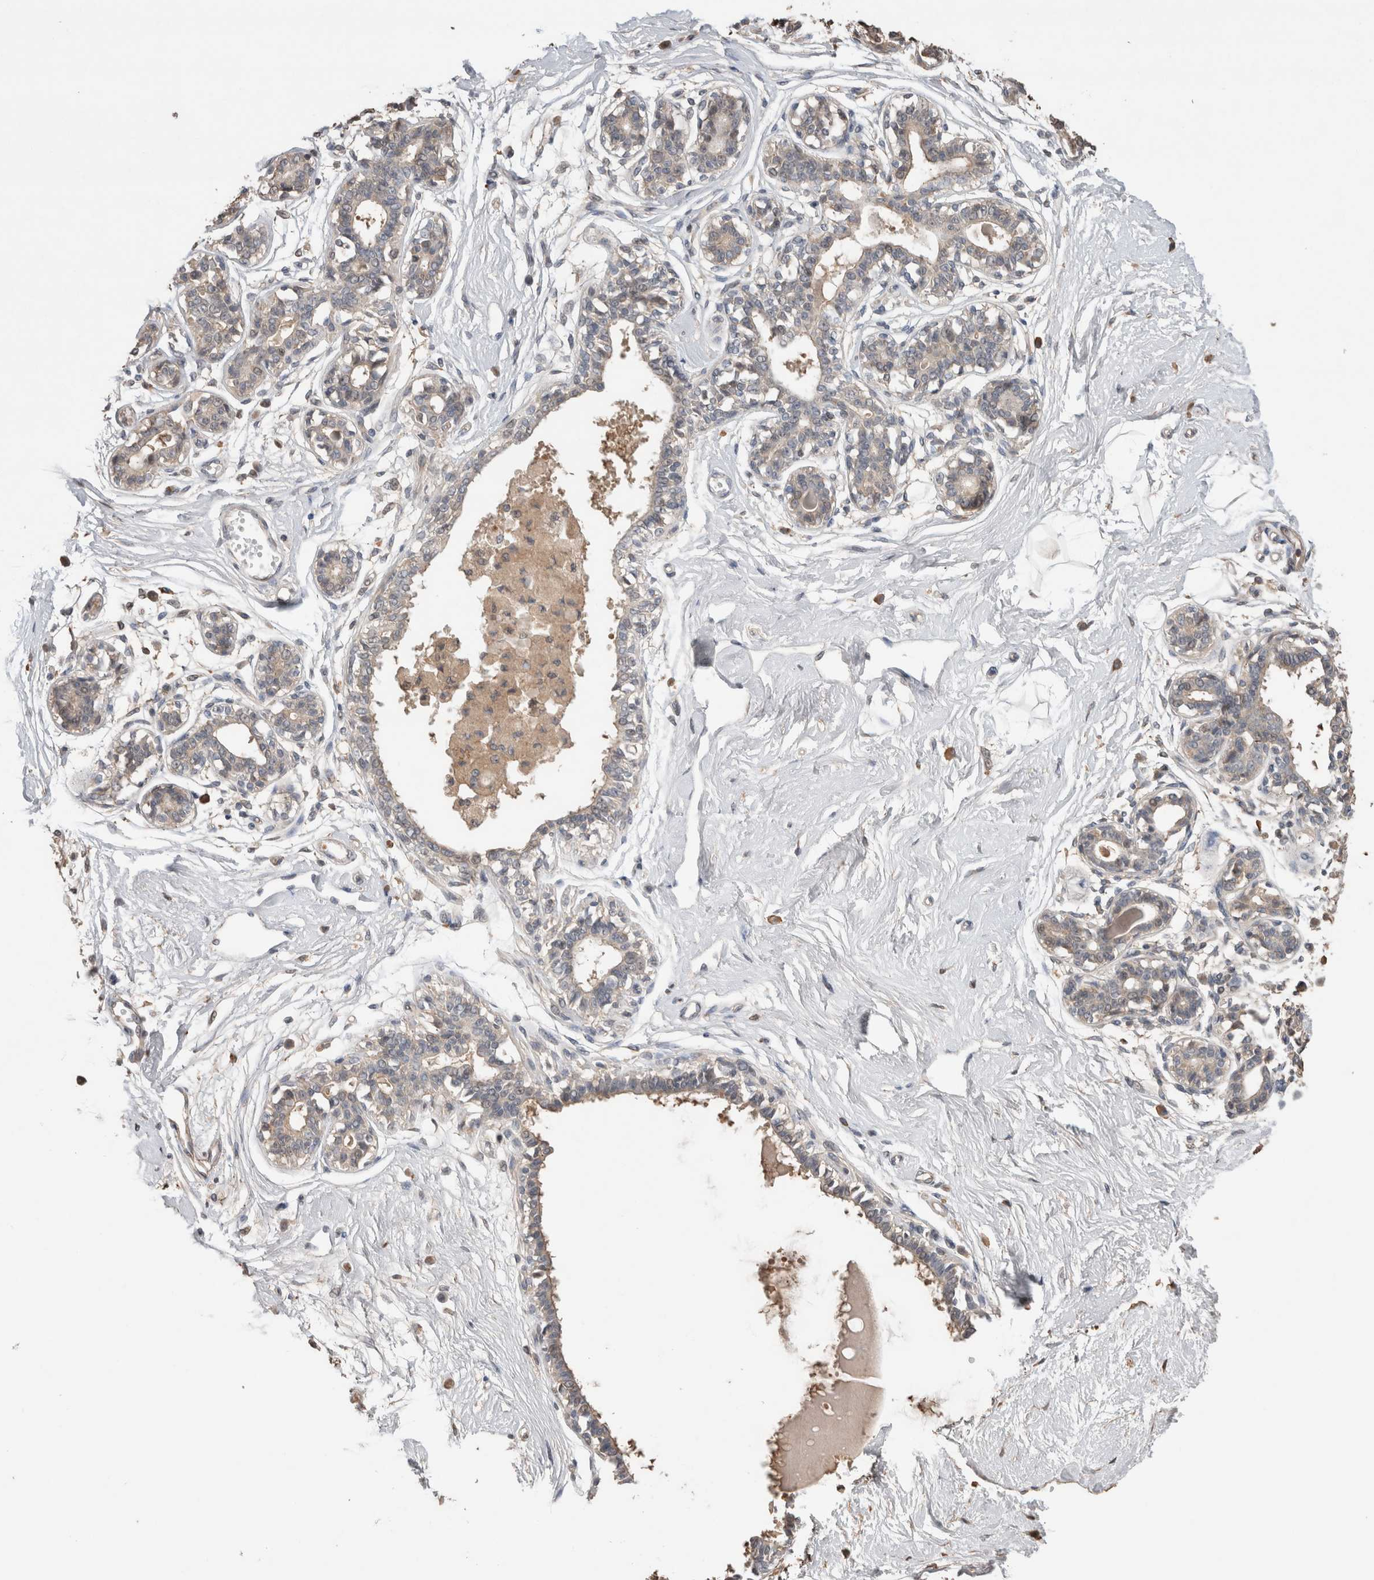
{"staining": {"intensity": "weak", "quantity": "25%-75%", "location": "cytoplasmic/membranous"}, "tissue": "breast", "cell_type": "Adipocytes", "image_type": "normal", "snomed": [{"axis": "morphology", "description": "Normal tissue, NOS"}, {"axis": "topography", "description": "Breast"}], "caption": "This histopathology image reveals IHC staining of unremarkable breast, with low weak cytoplasmic/membranous staining in about 25%-75% of adipocytes.", "gene": "TRIM5", "patient": {"sex": "female", "age": 45}}